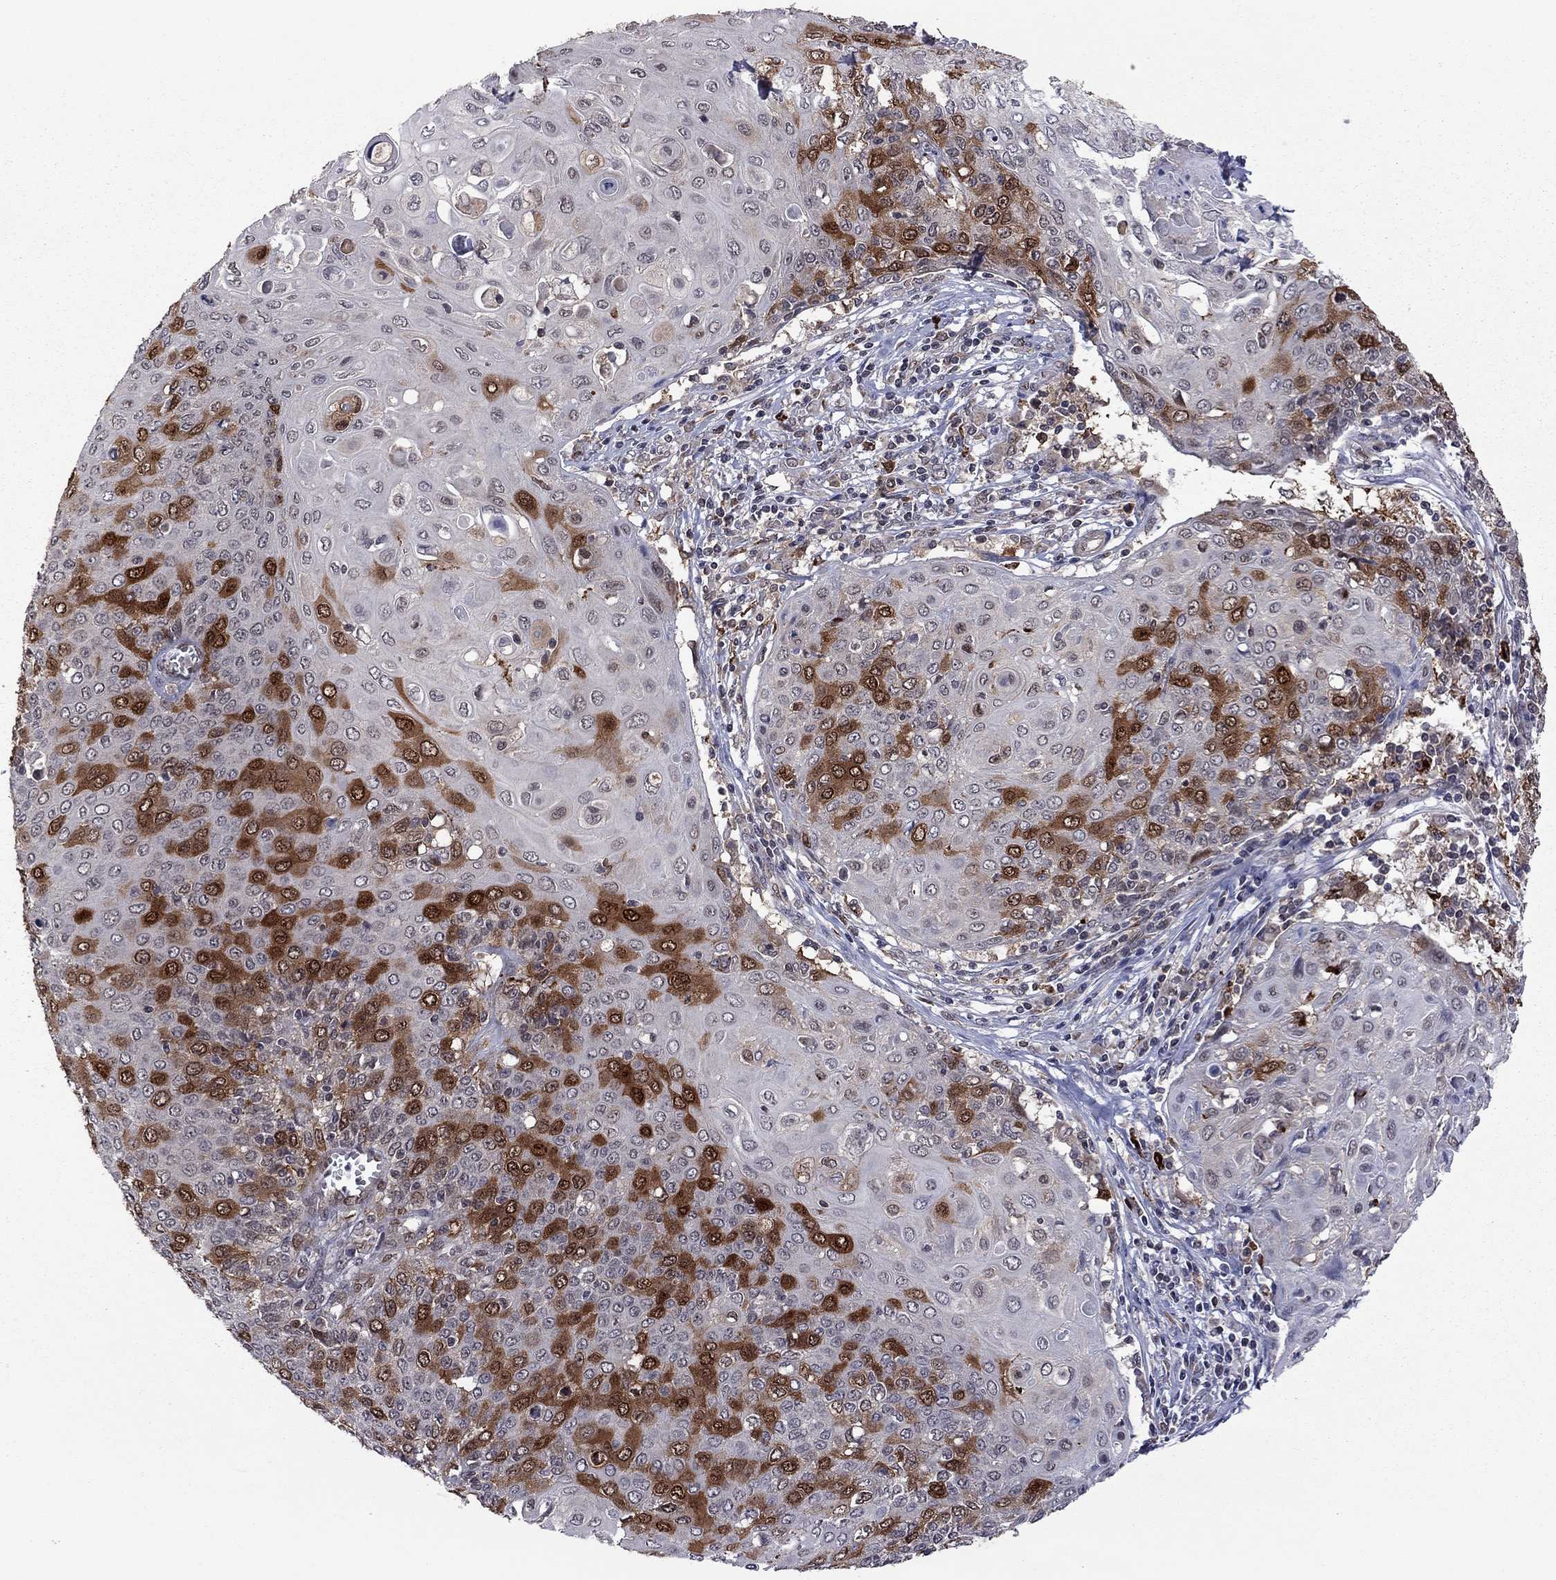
{"staining": {"intensity": "strong", "quantity": "25%-75%", "location": "cytoplasmic/membranous"}, "tissue": "cervical cancer", "cell_type": "Tumor cells", "image_type": "cancer", "snomed": [{"axis": "morphology", "description": "Squamous cell carcinoma, NOS"}, {"axis": "topography", "description": "Cervix"}], "caption": "Tumor cells reveal strong cytoplasmic/membranous positivity in approximately 25%-75% of cells in cervical cancer.", "gene": "GPAA1", "patient": {"sex": "female", "age": 39}}